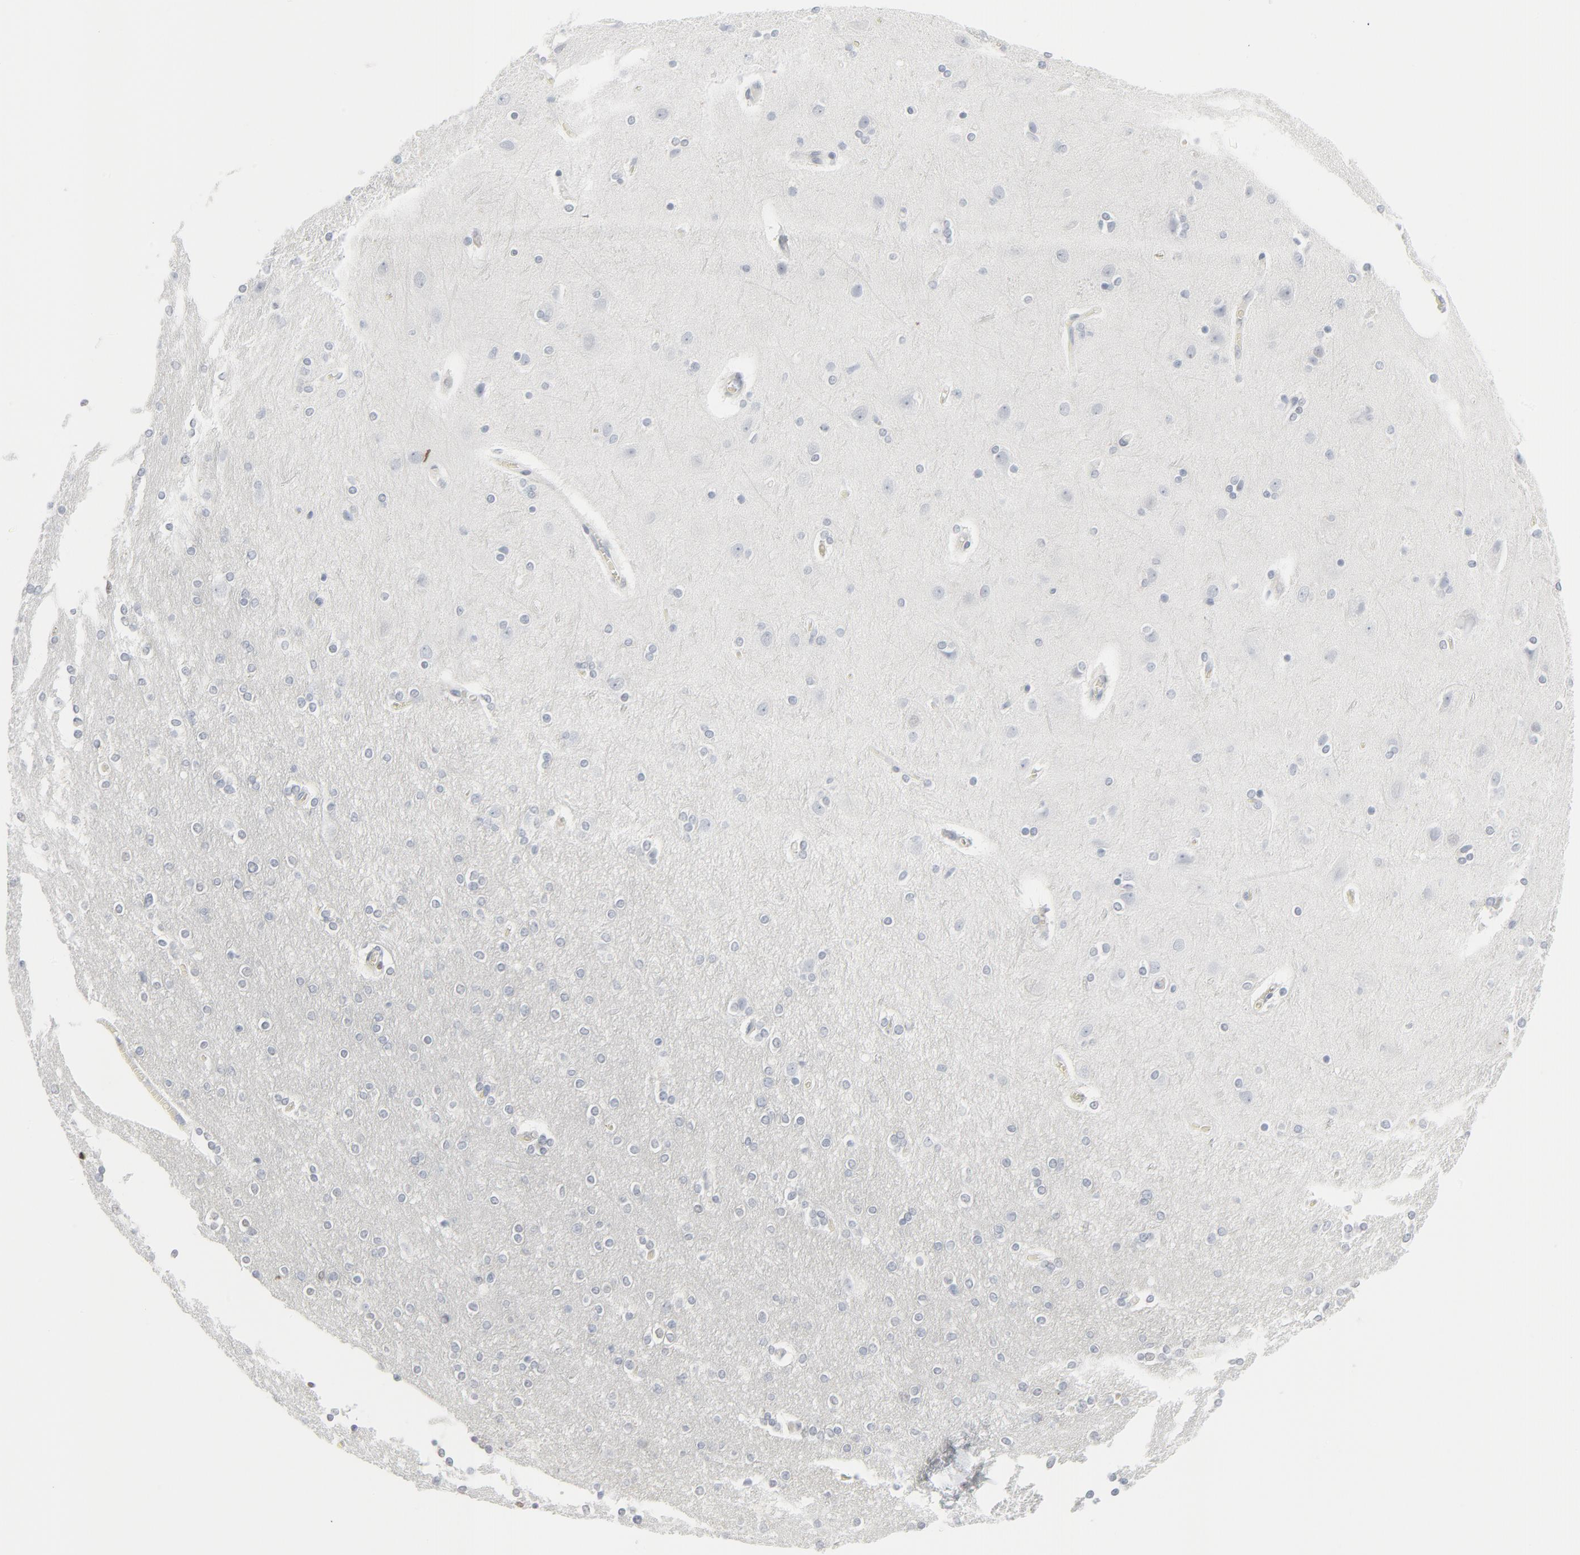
{"staining": {"intensity": "negative", "quantity": "none", "location": "none"}, "tissue": "cerebral cortex", "cell_type": "Endothelial cells", "image_type": "normal", "snomed": [{"axis": "morphology", "description": "Normal tissue, NOS"}, {"axis": "morphology", "description": "Glioma, malignant, High grade"}, {"axis": "topography", "description": "Cerebral cortex"}], "caption": "Endothelial cells show no significant protein staining in unremarkable cerebral cortex. (Brightfield microscopy of DAB immunohistochemistry (IHC) at high magnification).", "gene": "MITF", "patient": {"sex": "male", "age": 77}}